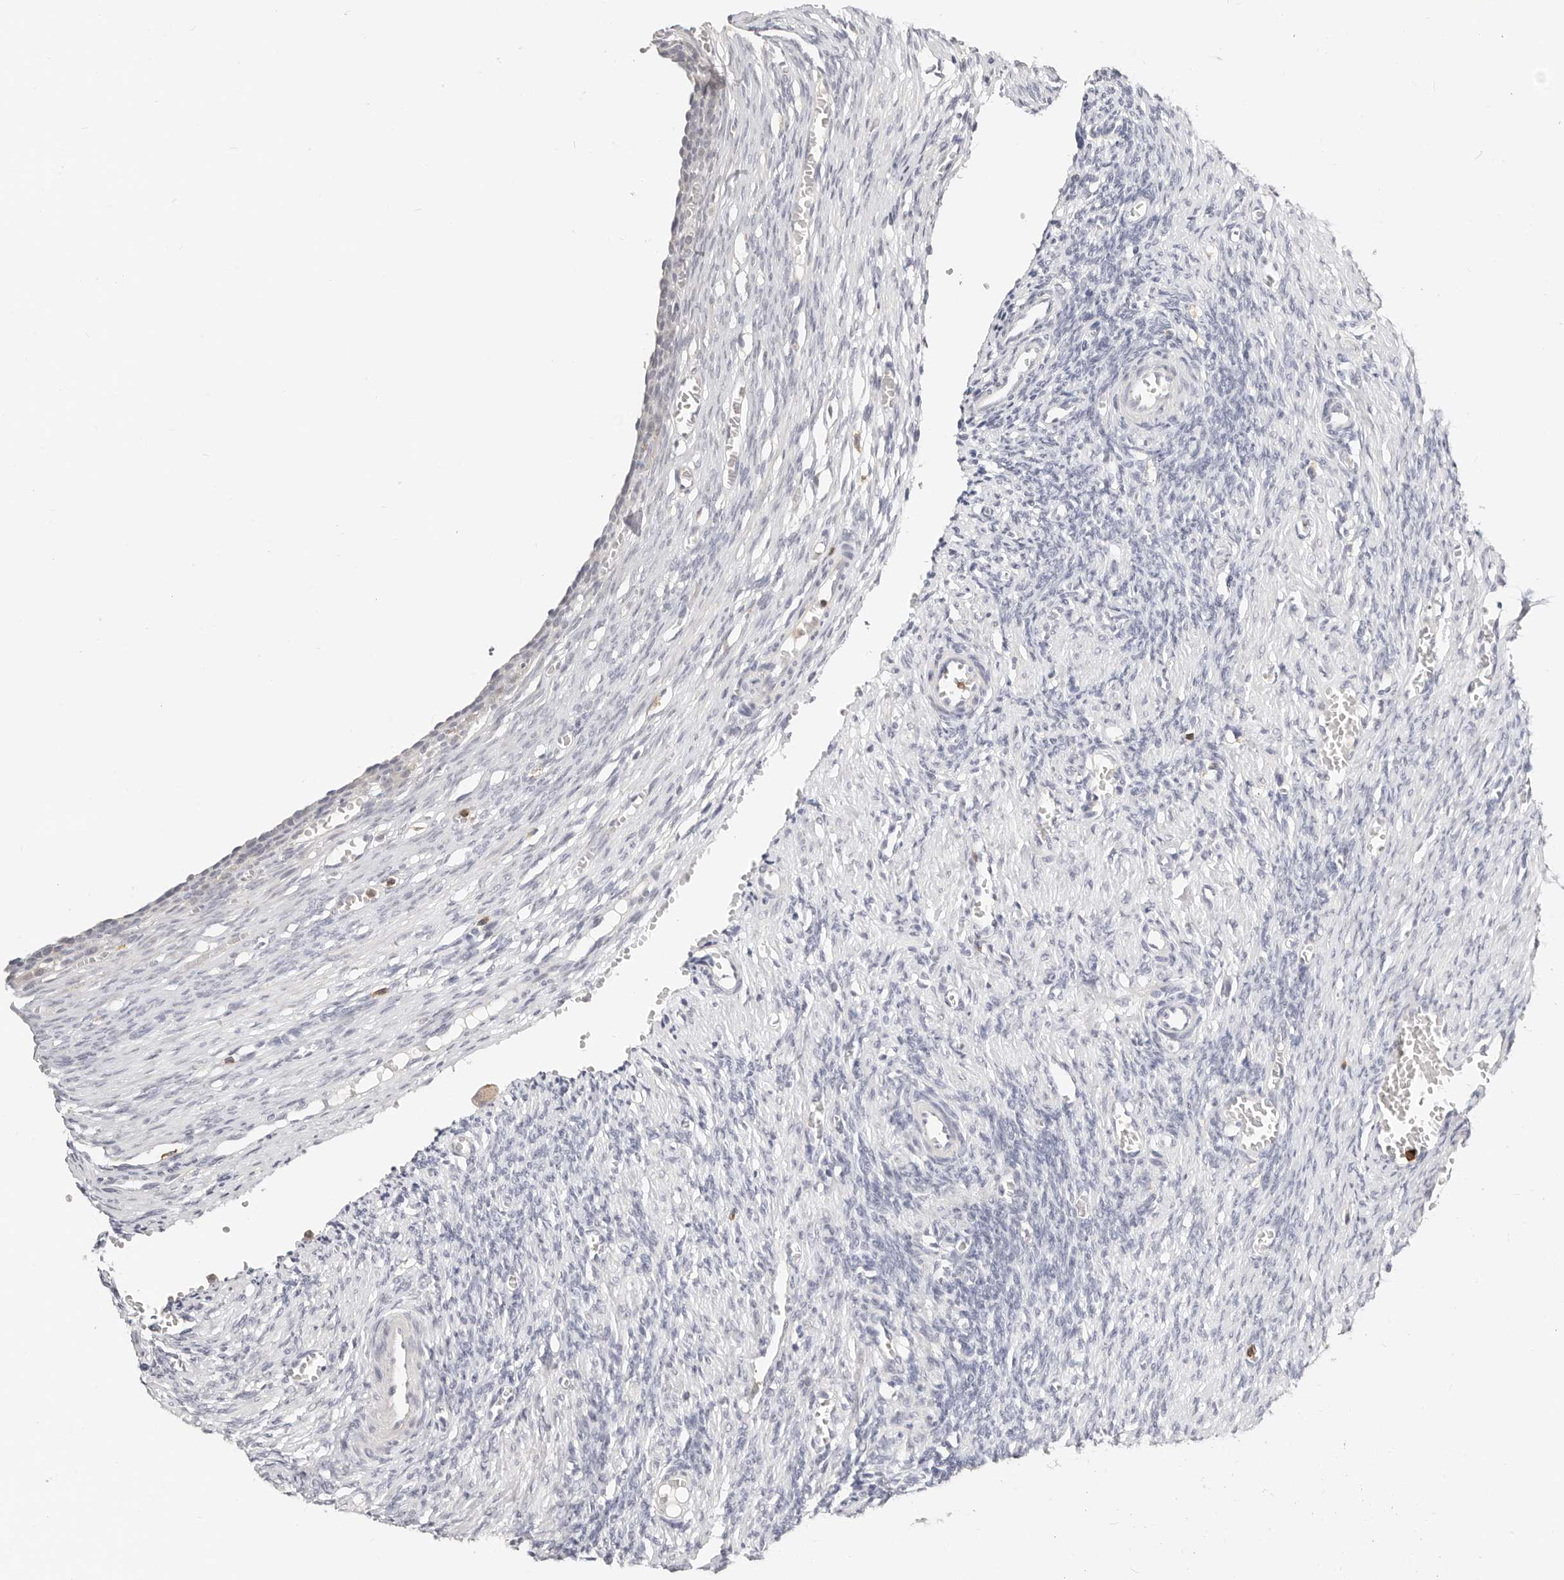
{"staining": {"intensity": "negative", "quantity": "none", "location": "none"}, "tissue": "ovary", "cell_type": "Follicle cells", "image_type": "normal", "snomed": [{"axis": "morphology", "description": "Normal tissue, NOS"}, {"axis": "topography", "description": "Ovary"}], "caption": "Human ovary stained for a protein using immunohistochemistry displays no expression in follicle cells.", "gene": "TMEM63B", "patient": {"sex": "female", "age": 27}}